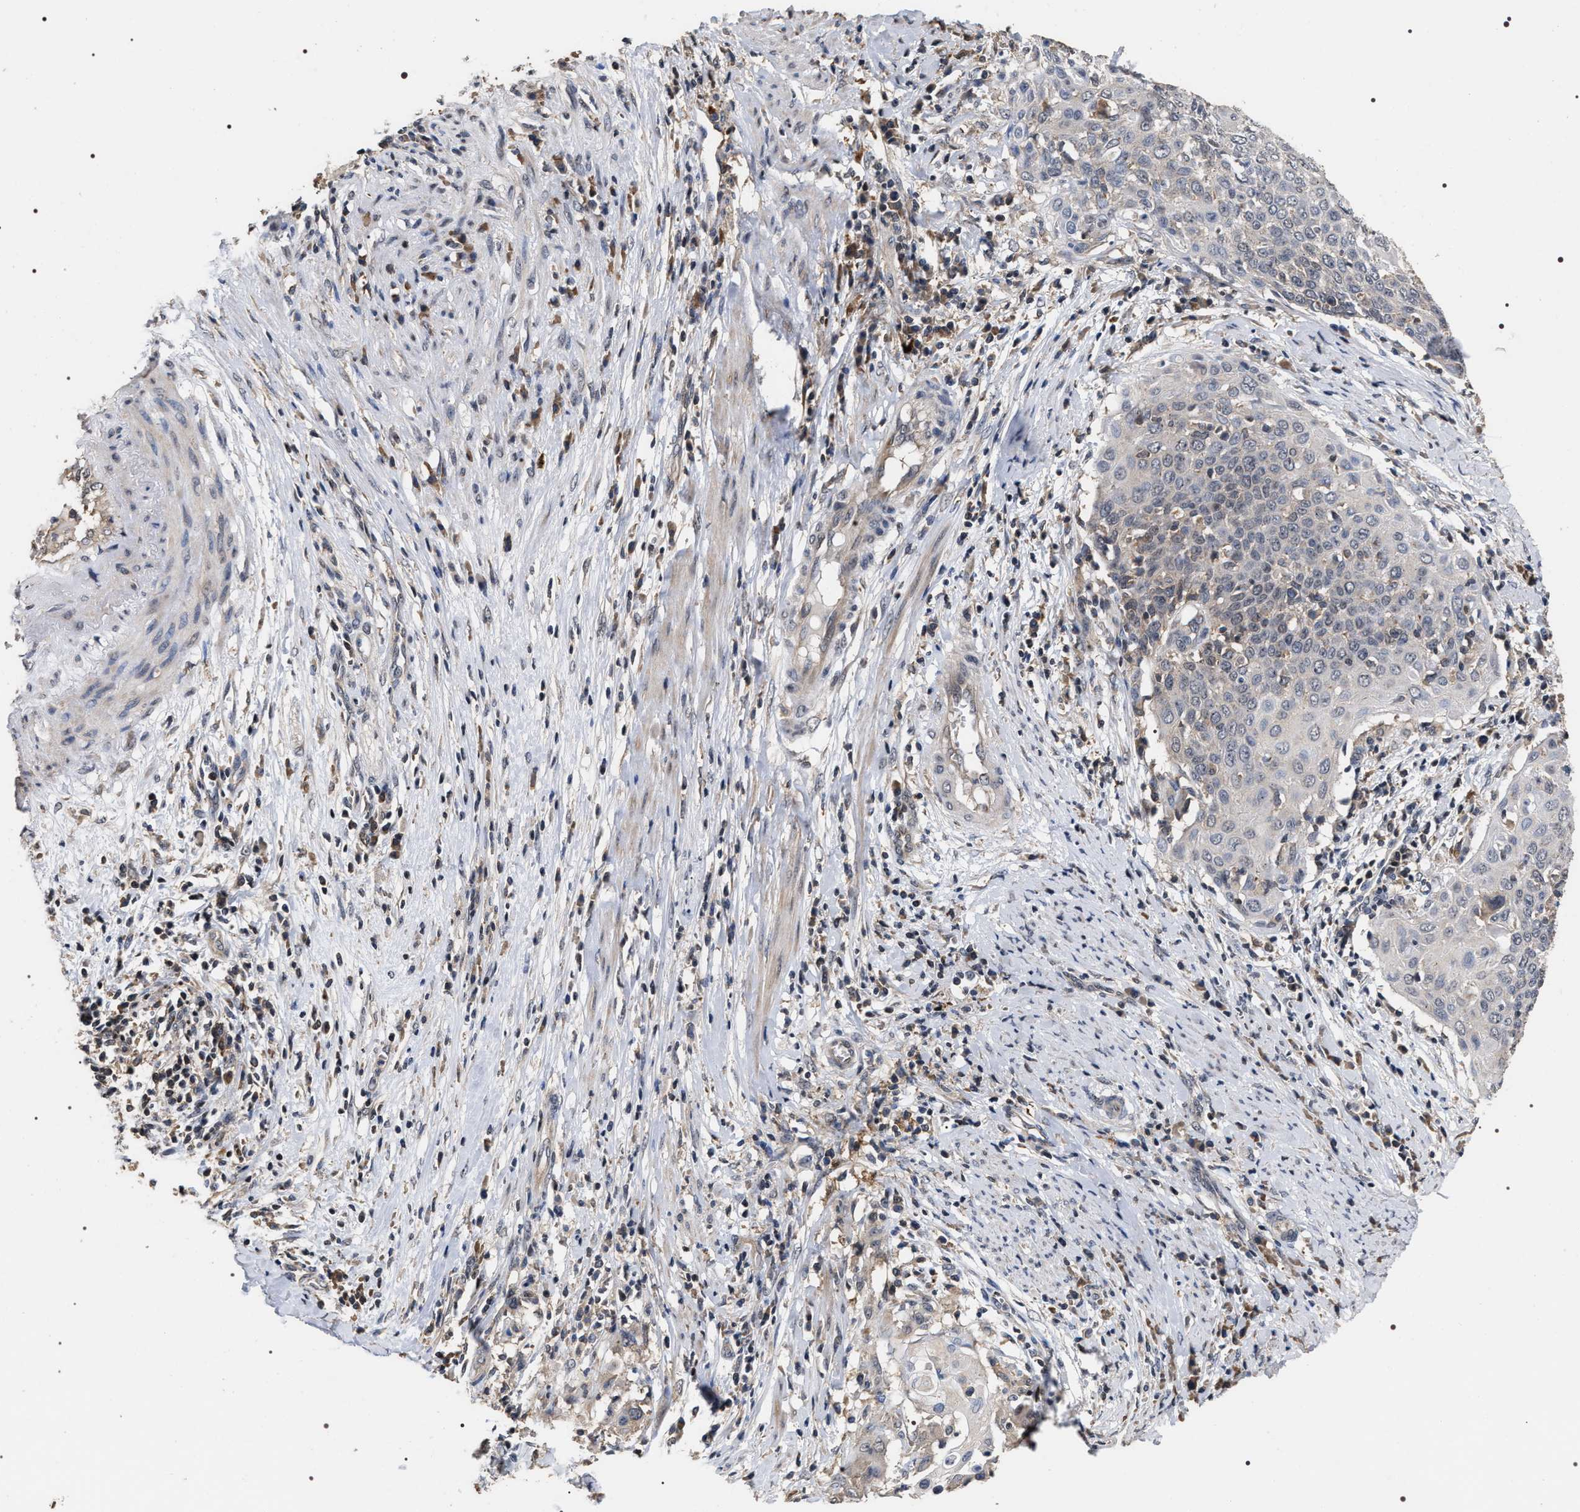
{"staining": {"intensity": "weak", "quantity": "25%-75%", "location": "nuclear"}, "tissue": "cervical cancer", "cell_type": "Tumor cells", "image_type": "cancer", "snomed": [{"axis": "morphology", "description": "Squamous cell carcinoma, NOS"}, {"axis": "topography", "description": "Cervix"}], "caption": "High-power microscopy captured an immunohistochemistry (IHC) image of cervical squamous cell carcinoma, revealing weak nuclear staining in about 25%-75% of tumor cells. Nuclei are stained in blue.", "gene": "UPF3A", "patient": {"sex": "female", "age": 39}}